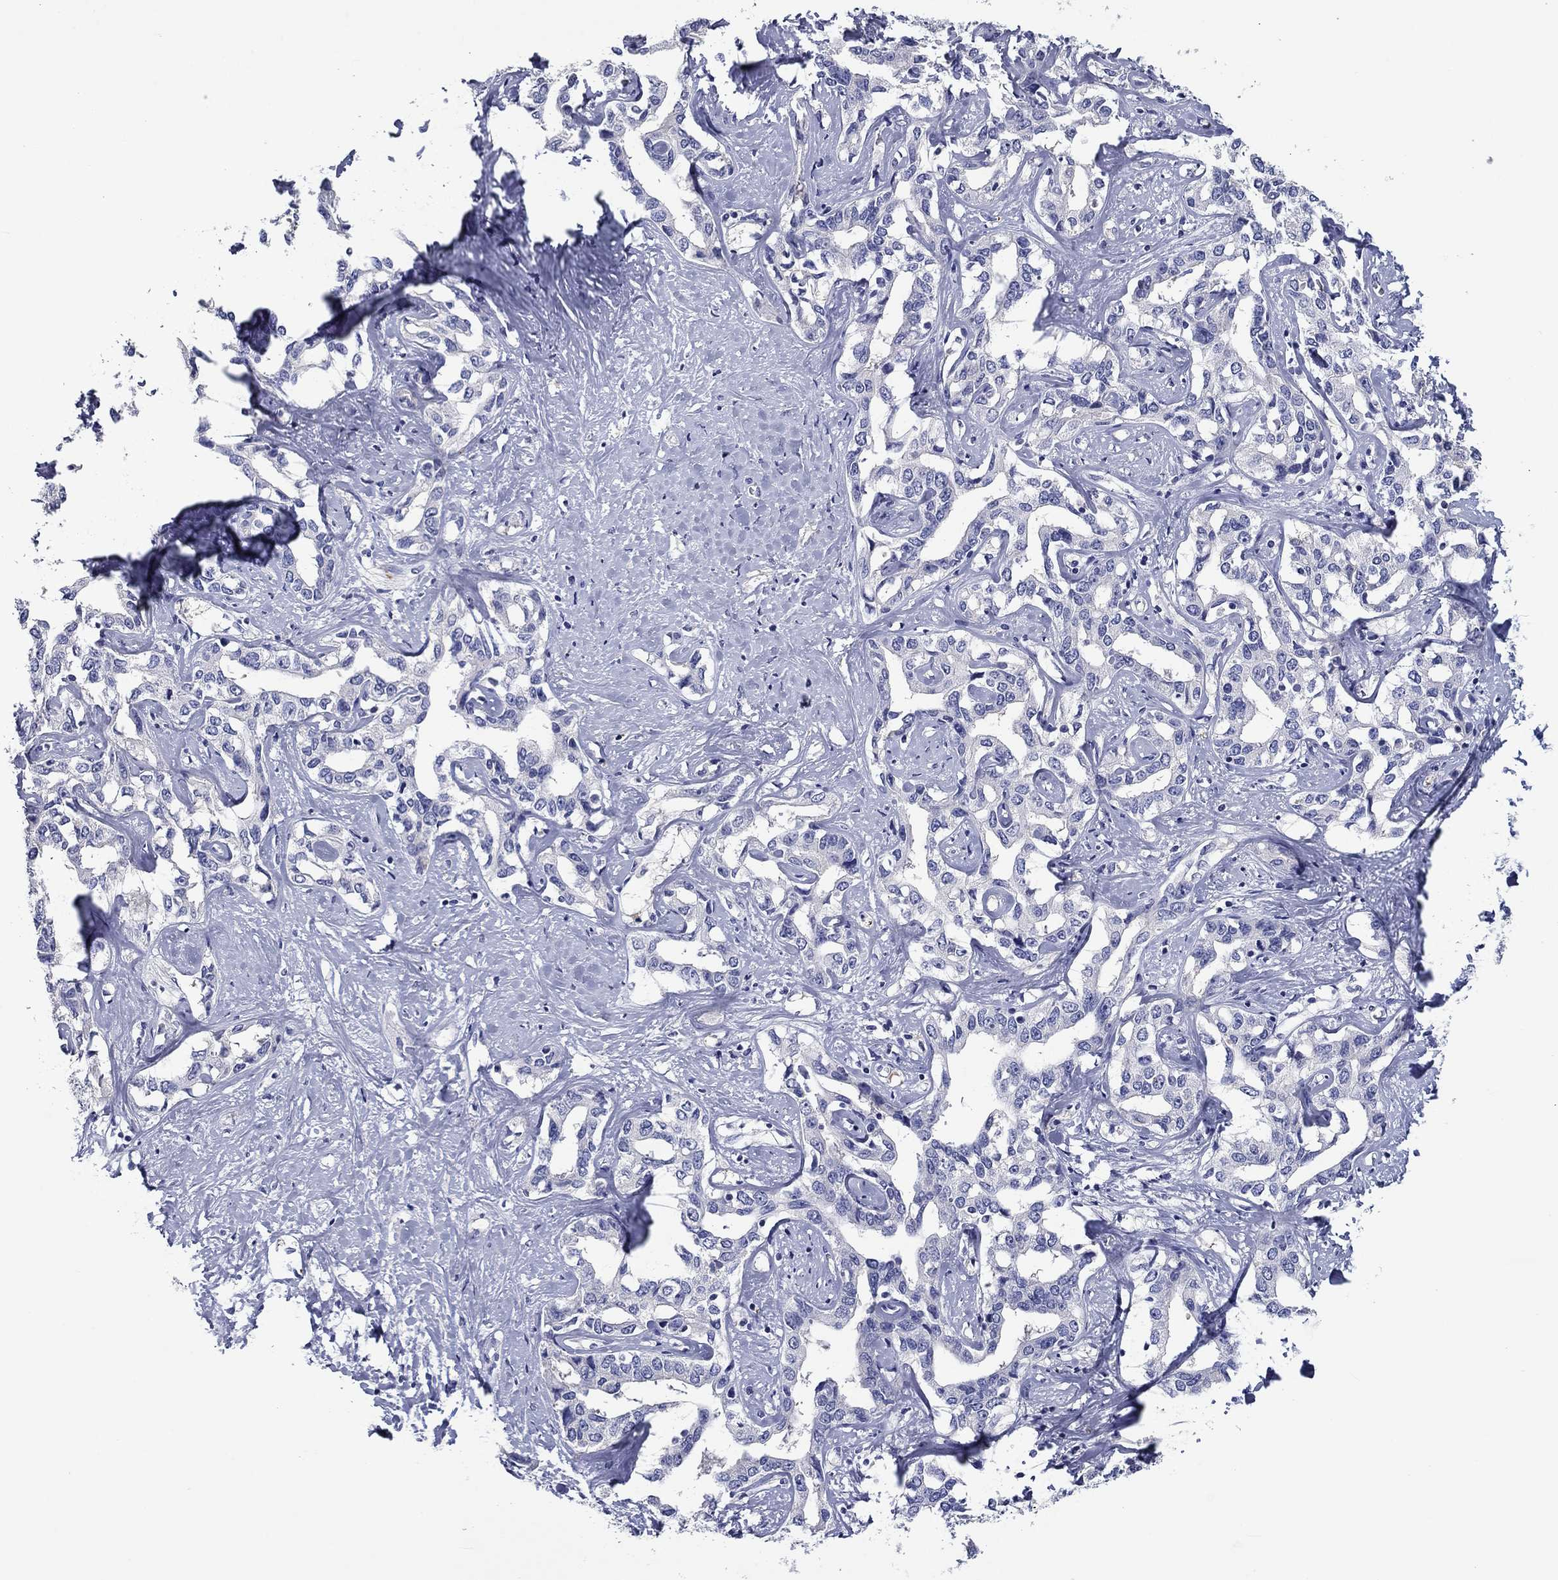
{"staining": {"intensity": "negative", "quantity": "none", "location": "none"}, "tissue": "liver cancer", "cell_type": "Tumor cells", "image_type": "cancer", "snomed": [{"axis": "morphology", "description": "Cholangiocarcinoma"}, {"axis": "topography", "description": "Liver"}], "caption": "Tumor cells are negative for brown protein staining in liver cancer.", "gene": "CNDP1", "patient": {"sex": "male", "age": 59}}